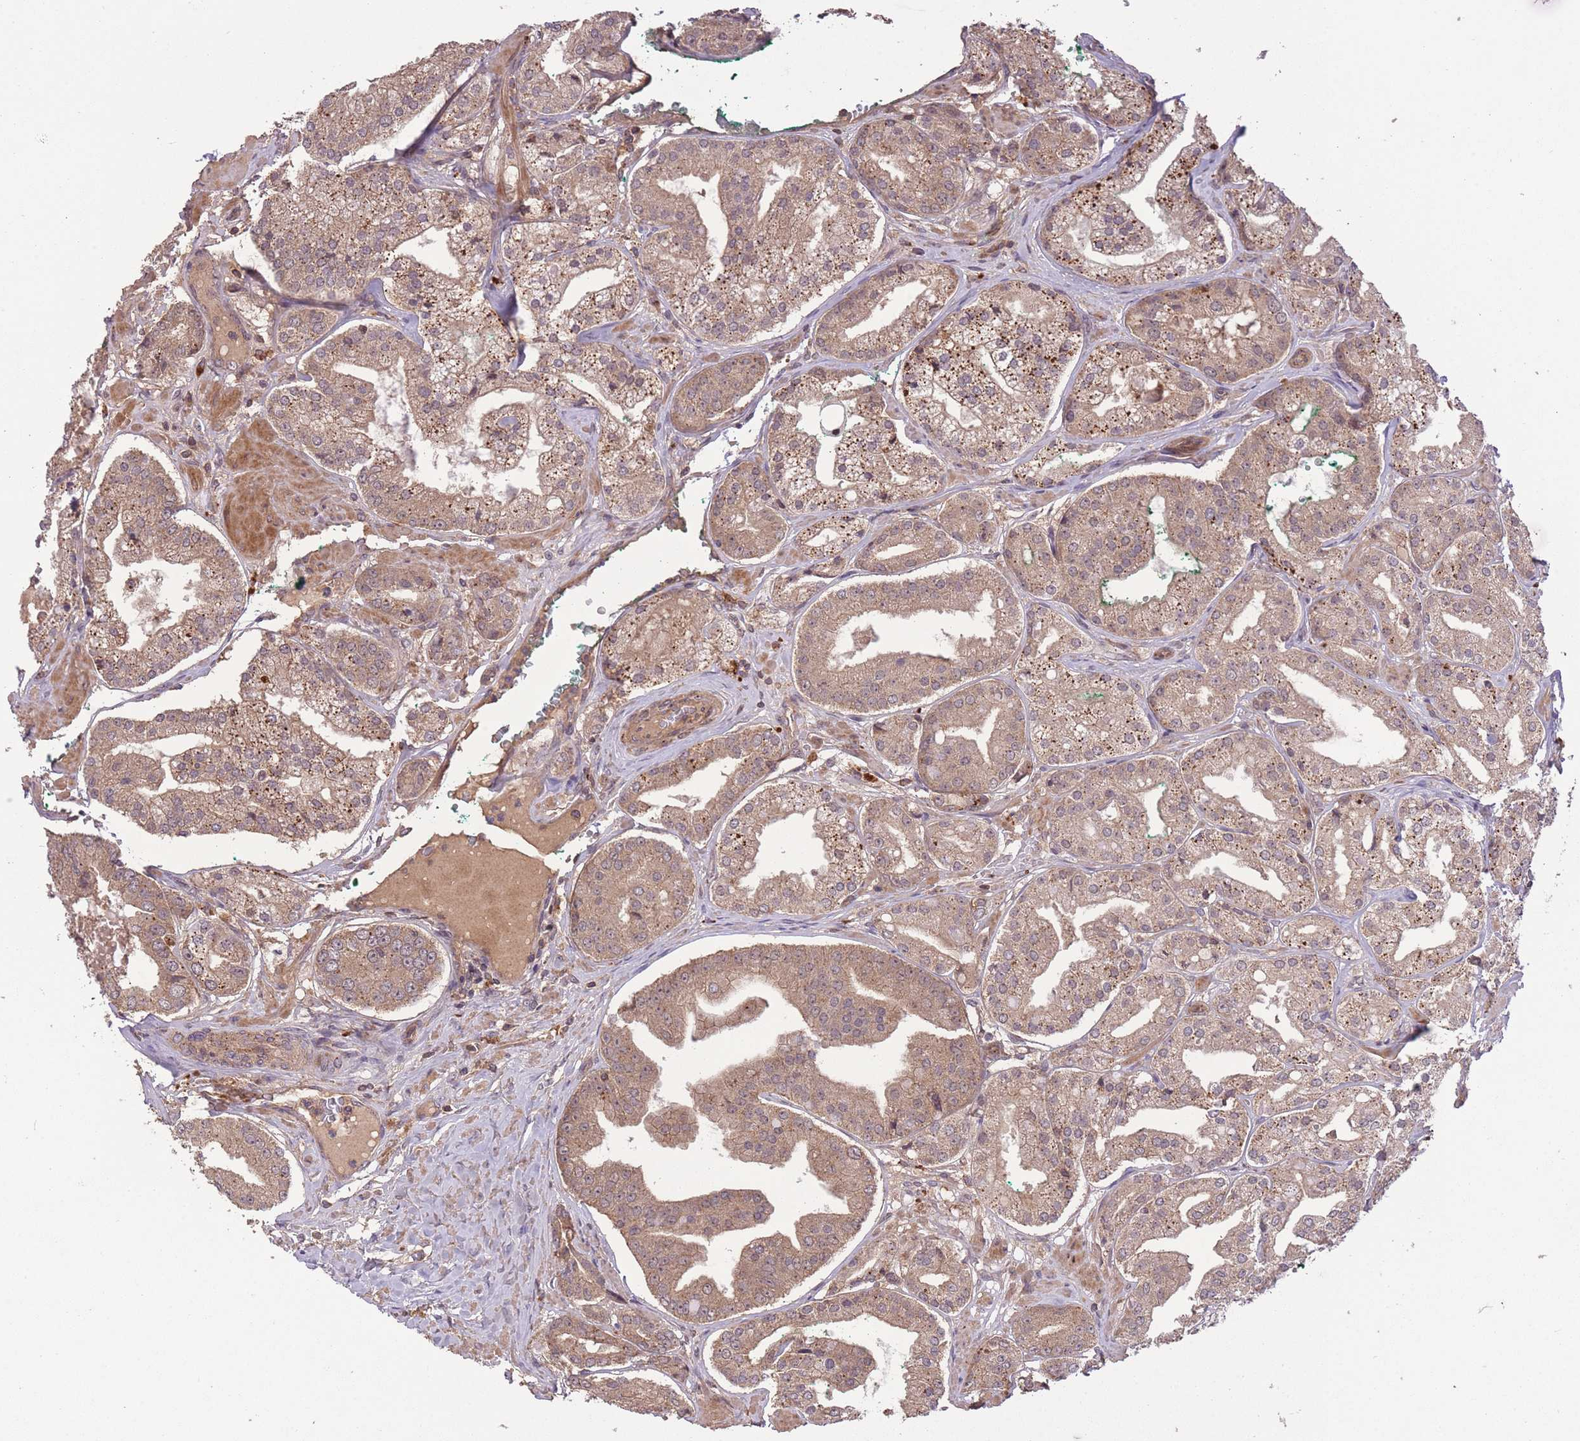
{"staining": {"intensity": "moderate", "quantity": ">75%", "location": "cytoplasmic/membranous"}, "tissue": "prostate cancer", "cell_type": "Tumor cells", "image_type": "cancer", "snomed": [{"axis": "morphology", "description": "Adenocarcinoma, High grade"}, {"axis": "topography", "description": "Prostate"}], "caption": "A micrograph showing moderate cytoplasmic/membranous staining in approximately >75% of tumor cells in high-grade adenocarcinoma (prostate), as visualized by brown immunohistochemical staining.", "gene": "POLR3F", "patient": {"sex": "male", "age": 63}}